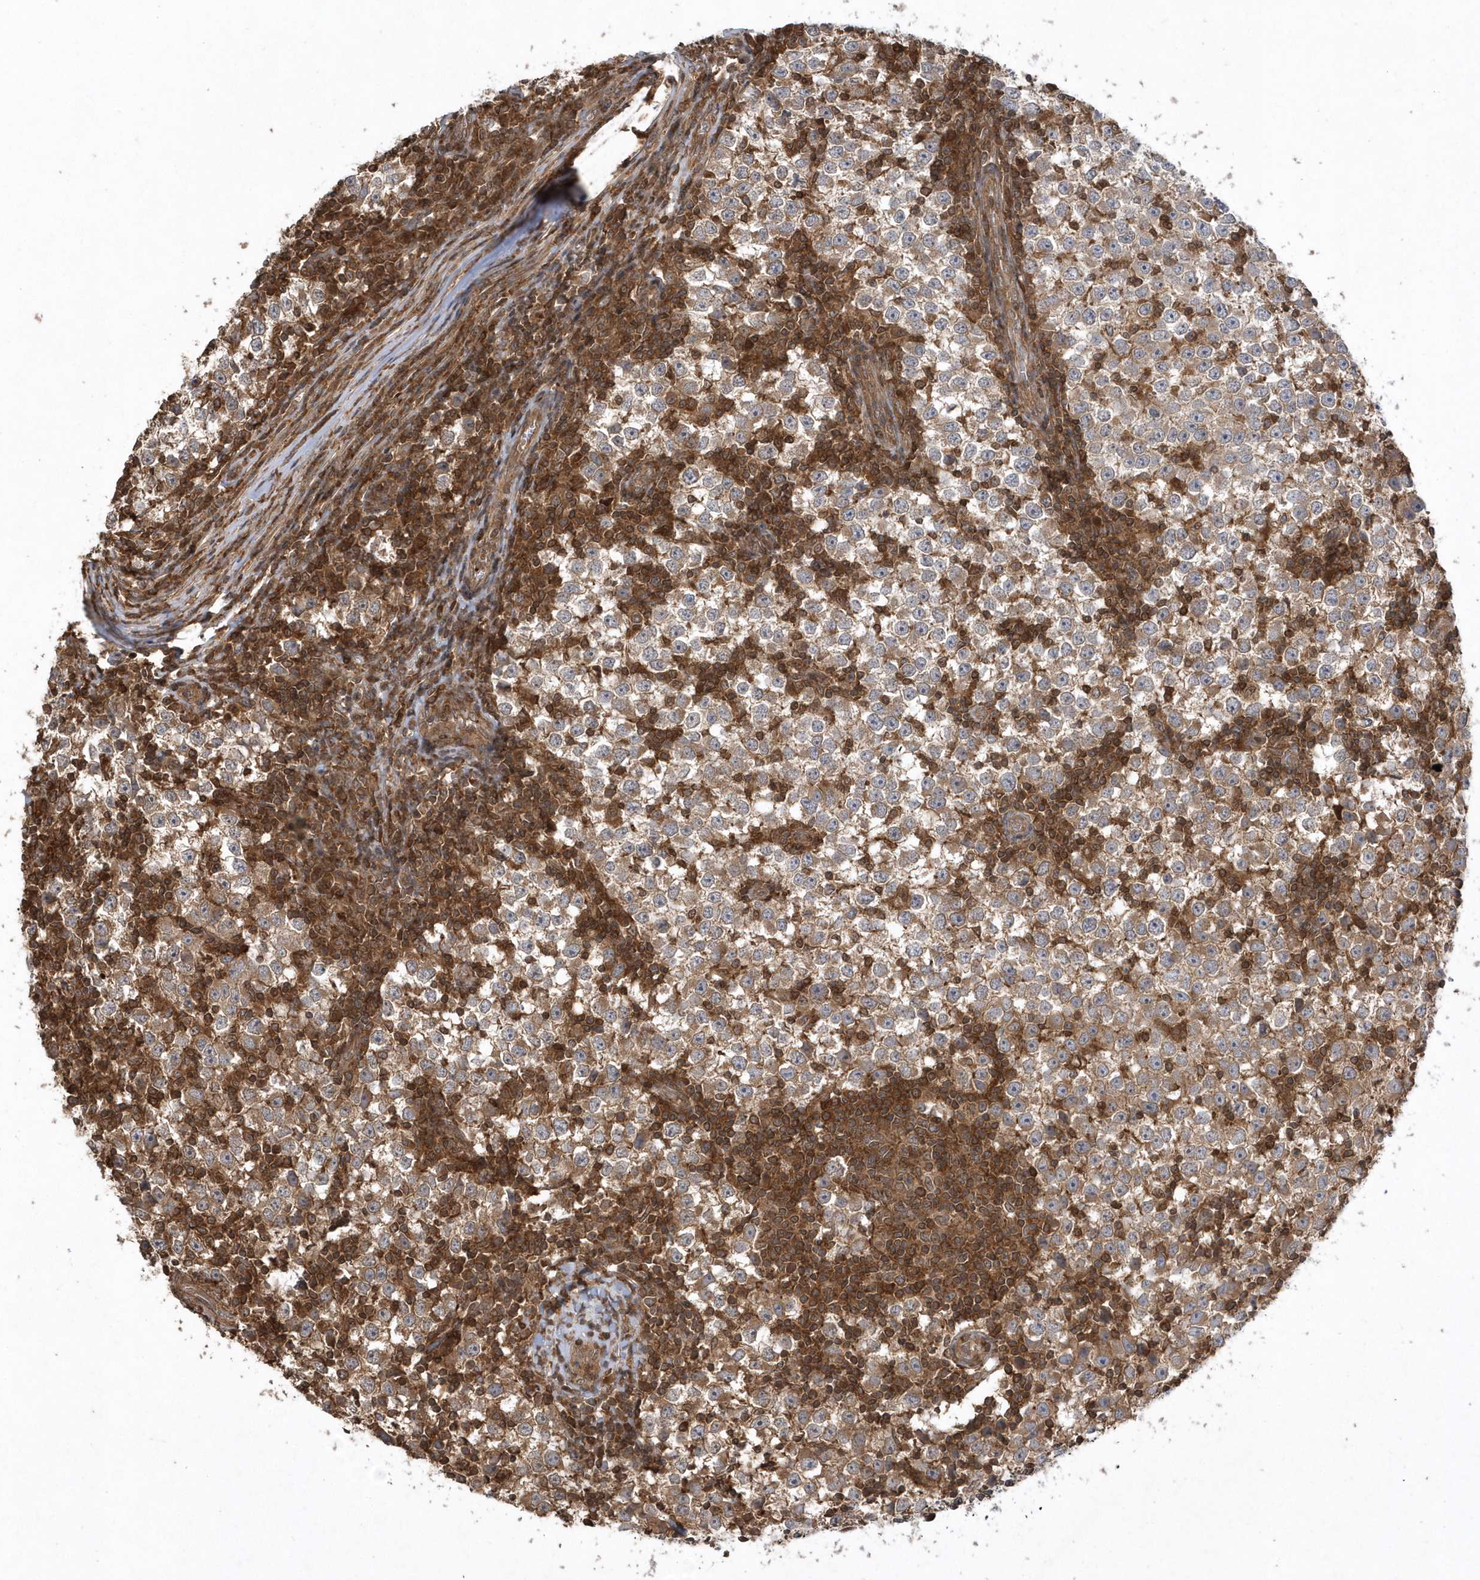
{"staining": {"intensity": "moderate", "quantity": ">75%", "location": "cytoplasmic/membranous"}, "tissue": "testis cancer", "cell_type": "Tumor cells", "image_type": "cancer", "snomed": [{"axis": "morphology", "description": "Seminoma, NOS"}, {"axis": "topography", "description": "Testis"}], "caption": "The immunohistochemical stain shows moderate cytoplasmic/membranous positivity in tumor cells of testis seminoma tissue.", "gene": "ACYP1", "patient": {"sex": "male", "age": 65}}